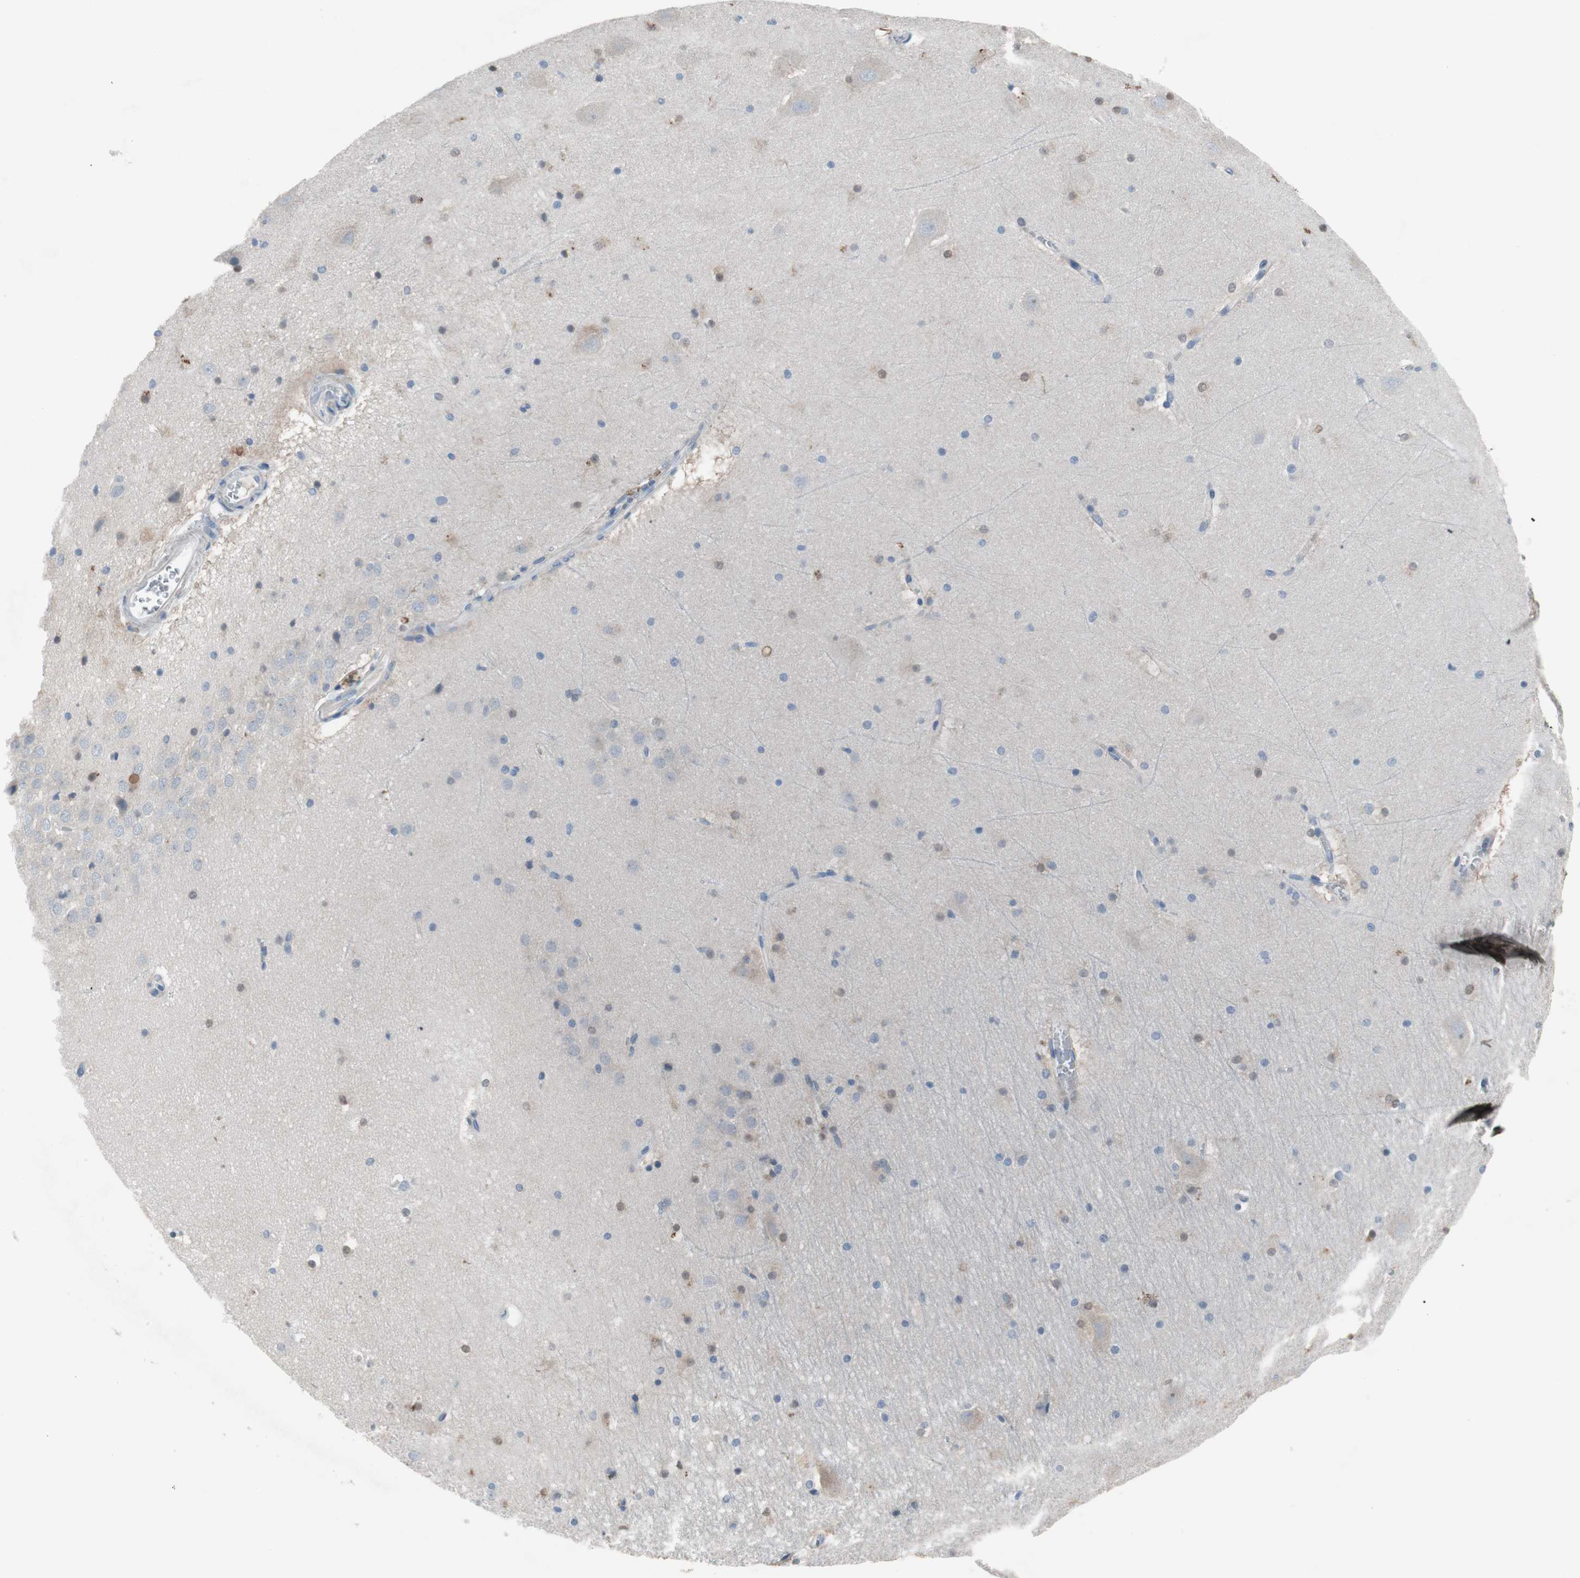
{"staining": {"intensity": "negative", "quantity": "none", "location": "none"}, "tissue": "hippocampus", "cell_type": "Glial cells", "image_type": "normal", "snomed": [{"axis": "morphology", "description": "Normal tissue, NOS"}, {"axis": "topography", "description": "Hippocampus"}], "caption": "IHC photomicrograph of normal hippocampus stained for a protein (brown), which shows no expression in glial cells. (DAB (3,3'-diaminobenzidine) immunohistochemistry (IHC), high magnification).", "gene": "PIGR", "patient": {"sex": "male", "age": 45}}